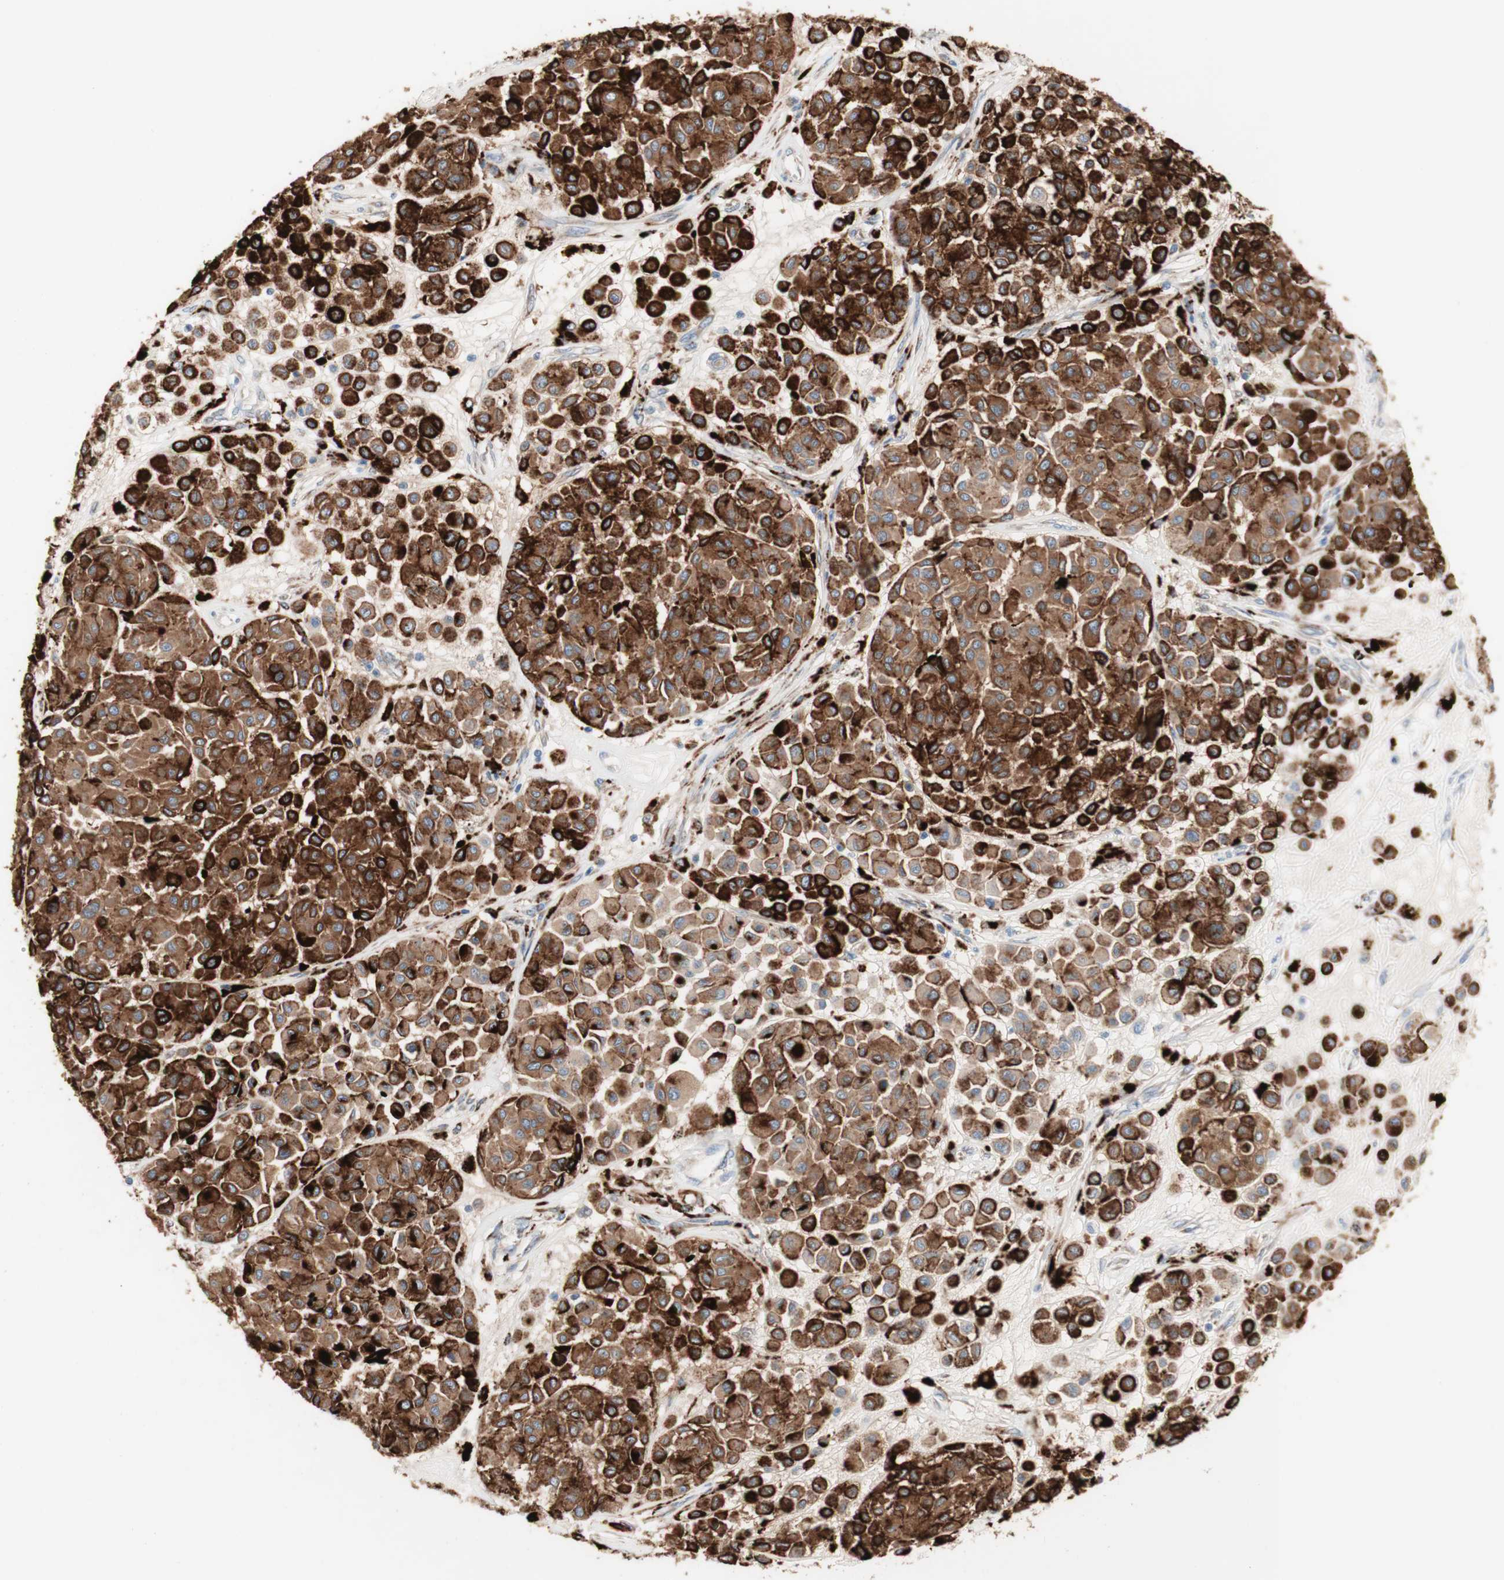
{"staining": {"intensity": "strong", "quantity": ">75%", "location": "cytoplasmic/membranous"}, "tissue": "melanoma", "cell_type": "Tumor cells", "image_type": "cancer", "snomed": [{"axis": "morphology", "description": "Malignant melanoma, Metastatic site"}, {"axis": "topography", "description": "Soft tissue"}], "caption": "Protein staining demonstrates strong cytoplasmic/membranous positivity in approximately >75% of tumor cells in malignant melanoma (metastatic site).", "gene": "URB2", "patient": {"sex": "male", "age": 41}}